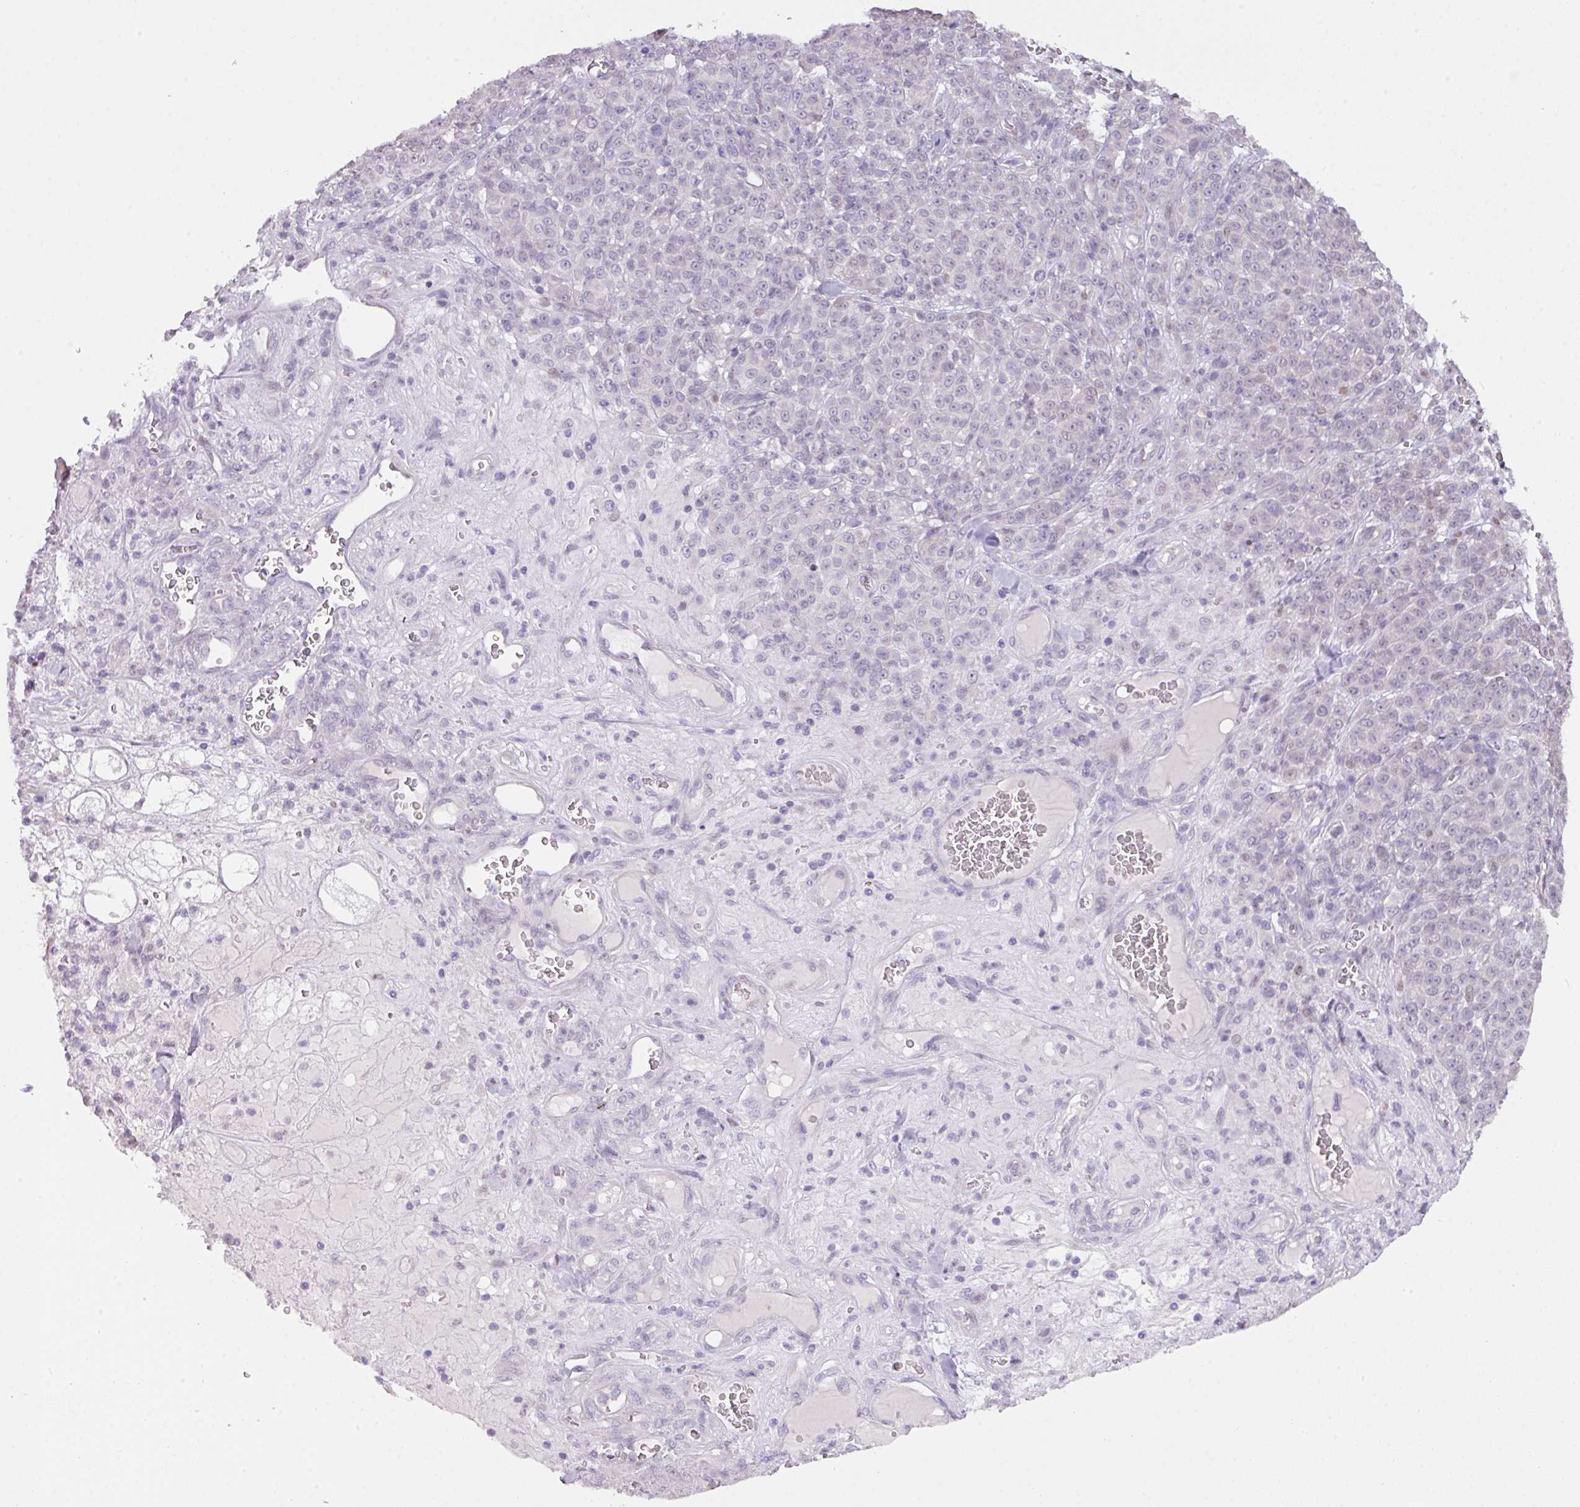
{"staining": {"intensity": "negative", "quantity": "none", "location": "none"}, "tissue": "melanoma", "cell_type": "Tumor cells", "image_type": "cancer", "snomed": [{"axis": "morphology", "description": "Normal tissue, NOS"}, {"axis": "morphology", "description": "Malignant melanoma, NOS"}, {"axis": "topography", "description": "Skin"}], "caption": "High power microscopy image of an immunohistochemistry (IHC) histopathology image of melanoma, revealing no significant staining in tumor cells.", "gene": "ANKRD13B", "patient": {"sex": "female", "age": 34}}